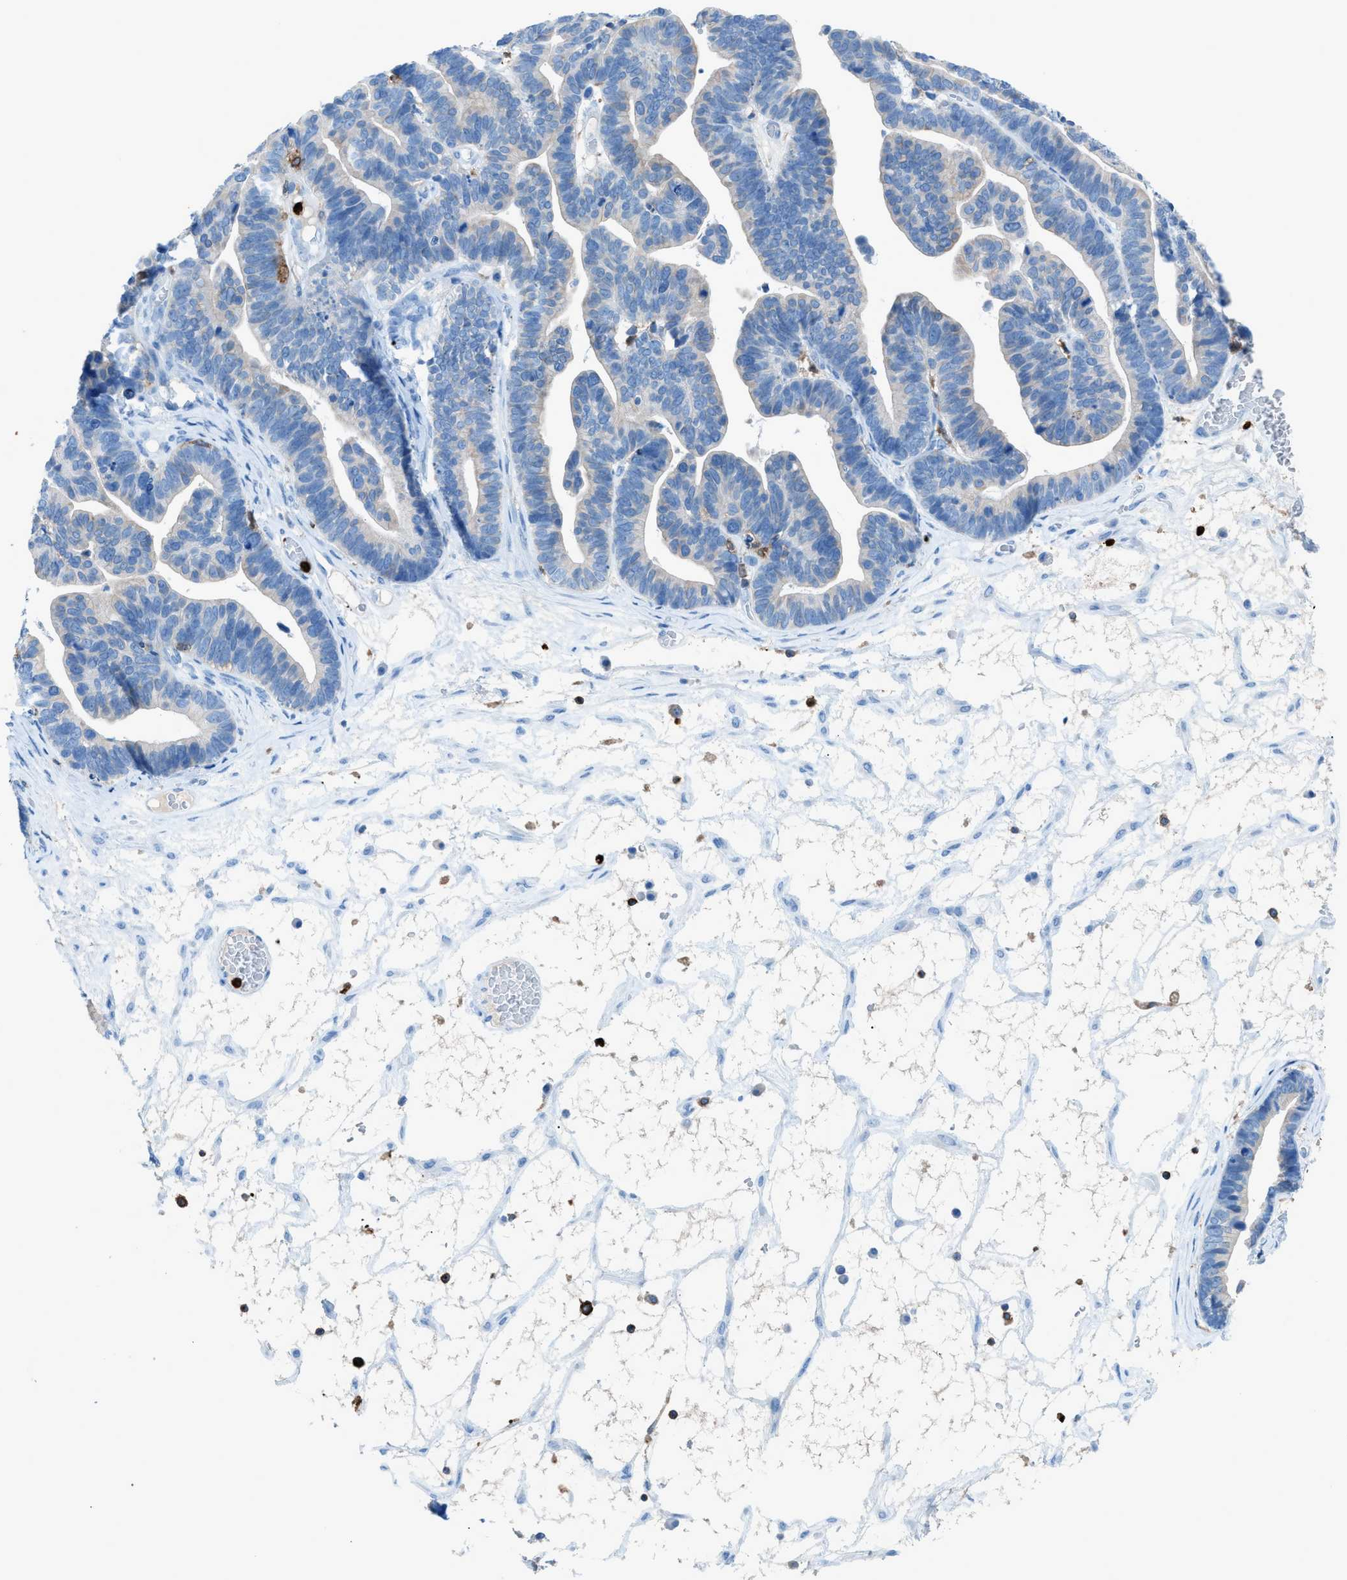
{"staining": {"intensity": "negative", "quantity": "none", "location": "none"}, "tissue": "ovarian cancer", "cell_type": "Tumor cells", "image_type": "cancer", "snomed": [{"axis": "morphology", "description": "Cystadenocarcinoma, serous, NOS"}, {"axis": "topography", "description": "Ovary"}], "caption": "DAB immunohistochemical staining of human ovarian serous cystadenocarcinoma exhibits no significant positivity in tumor cells.", "gene": "ITGB2", "patient": {"sex": "female", "age": 56}}